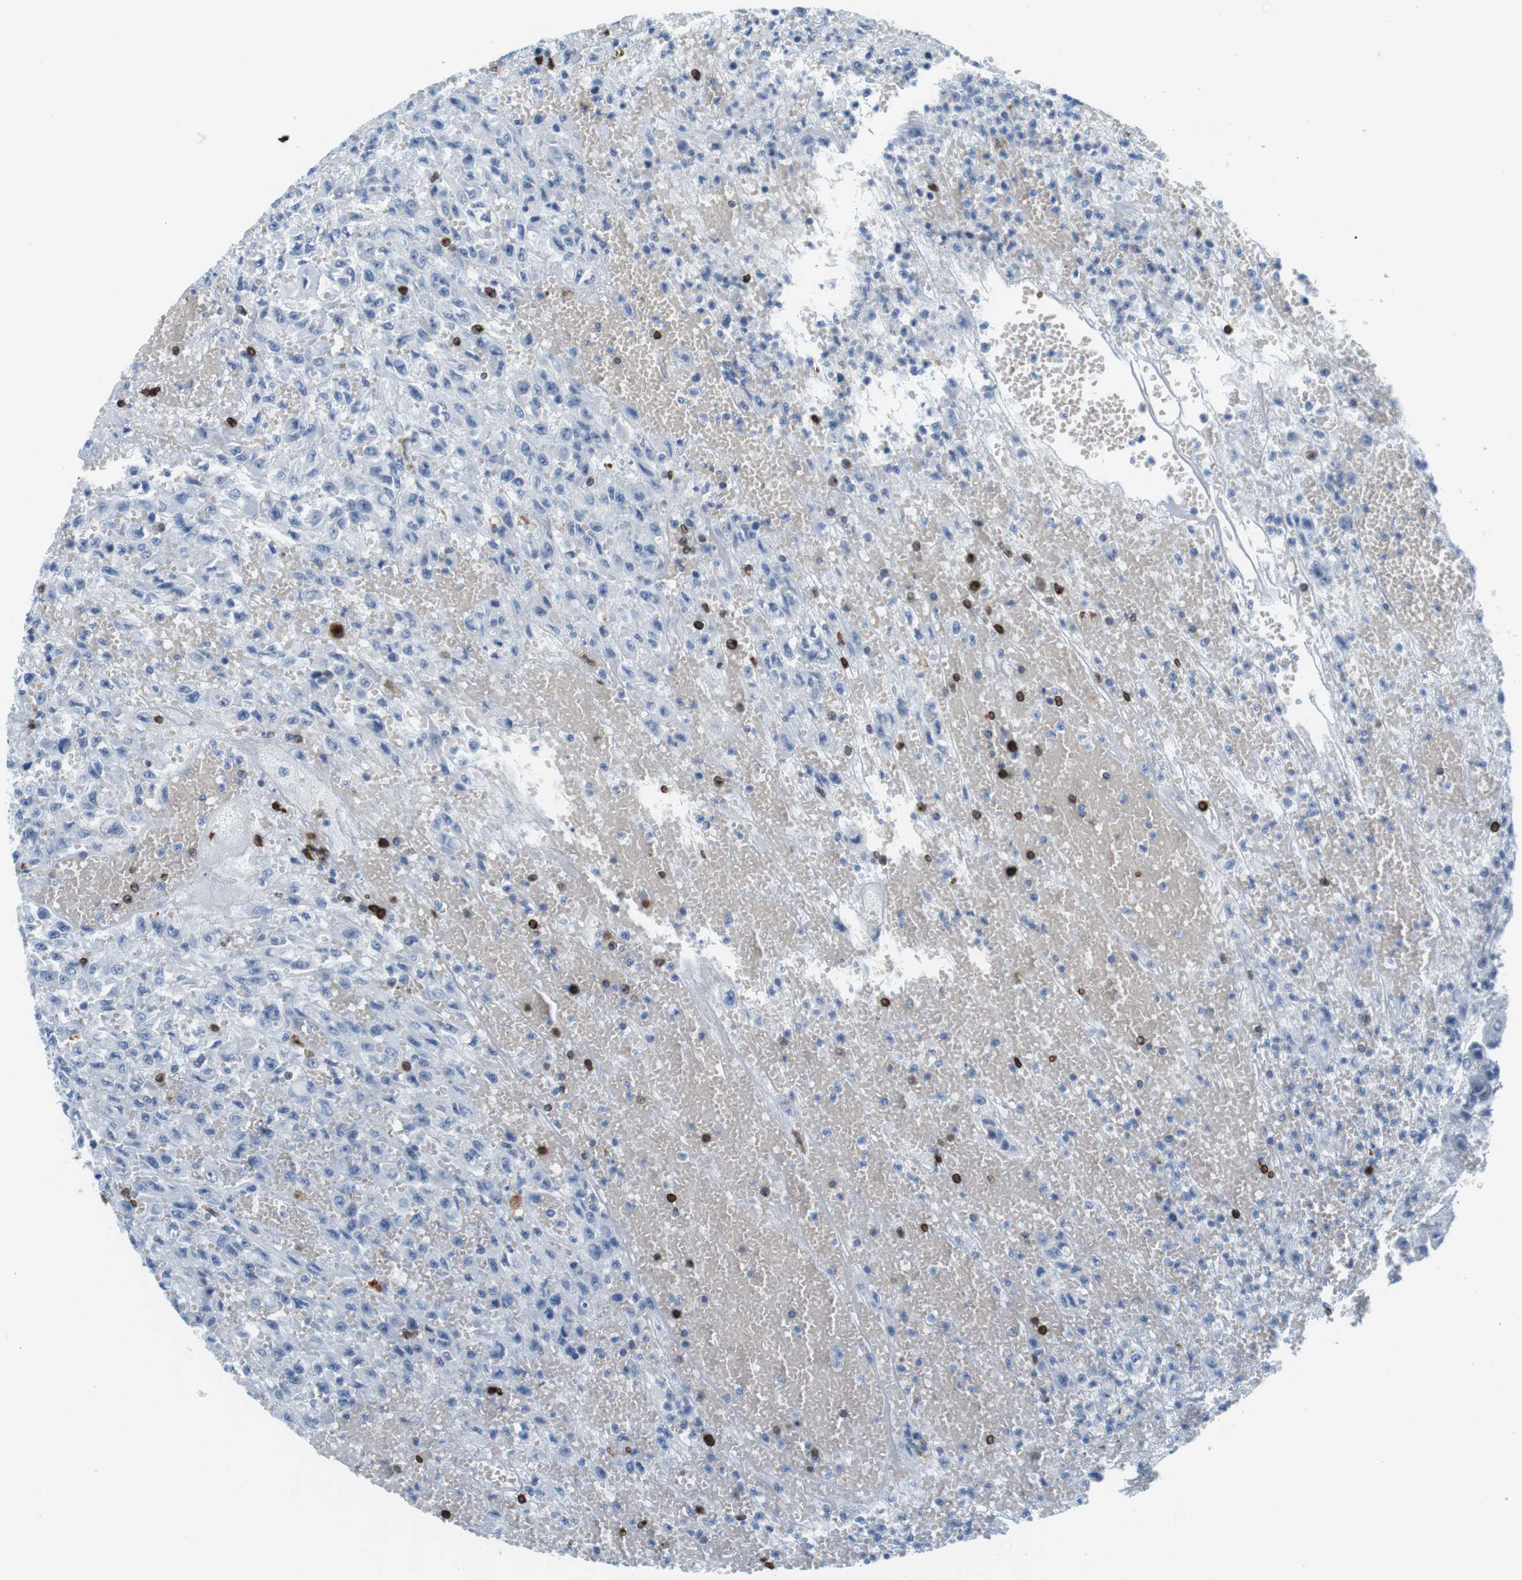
{"staining": {"intensity": "negative", "quantity": "none", "location": "none"}, "tissue": "urothelial cancer", "cell_type": "Tumor cells", "image_type": "cancer", "snomed": [{"axis": "morphology", "description": "Urothelial carcinoma, High grade"}, {"axis": "topography", "description": "Urinary bladder"}], "caption": "Tumor cells are negative for protein expression in human urothelial cancer.", "gene": "CIITA", "patient": {"sex": "male", "age": 46}}